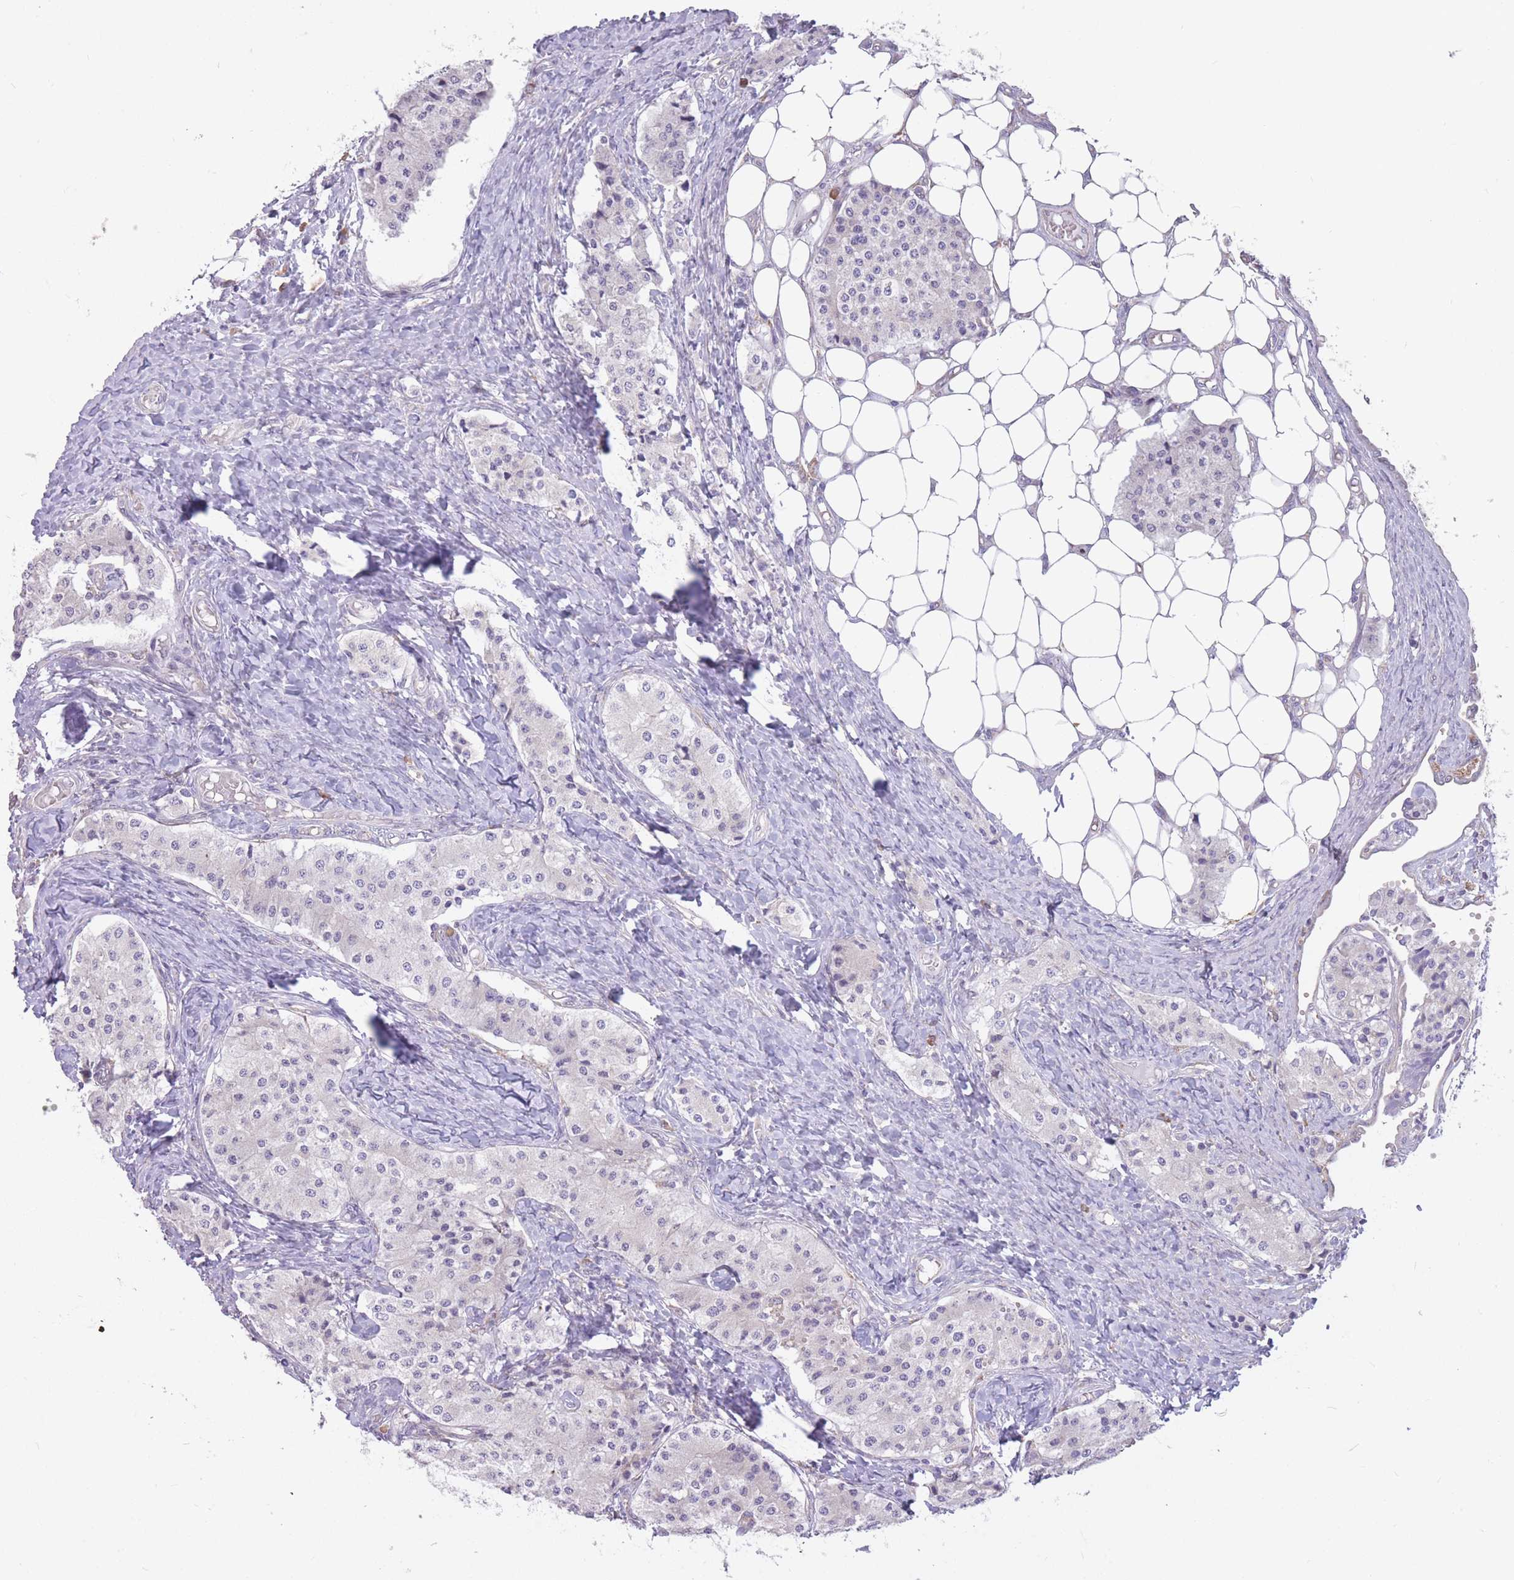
{"staining": {"intensity": "negative", "quantity": "none", "location": "none"}, "tissue": "carcinoid", "cell_type": "Tumor cells", "image_type": "cancer", "snomed": [{"axis": "morphology", "description": "Carcinoid, malignant, NOS"}, {"axis": "topography", "description": "Colon"}], "caption": "Immunohistochemistry micrograph of human carcinoid stained for a protein (brown), which reveals no expression in tumor cells.", "gene": "TRAPPC5", "patient": {"sex": "female", "age": 52}}